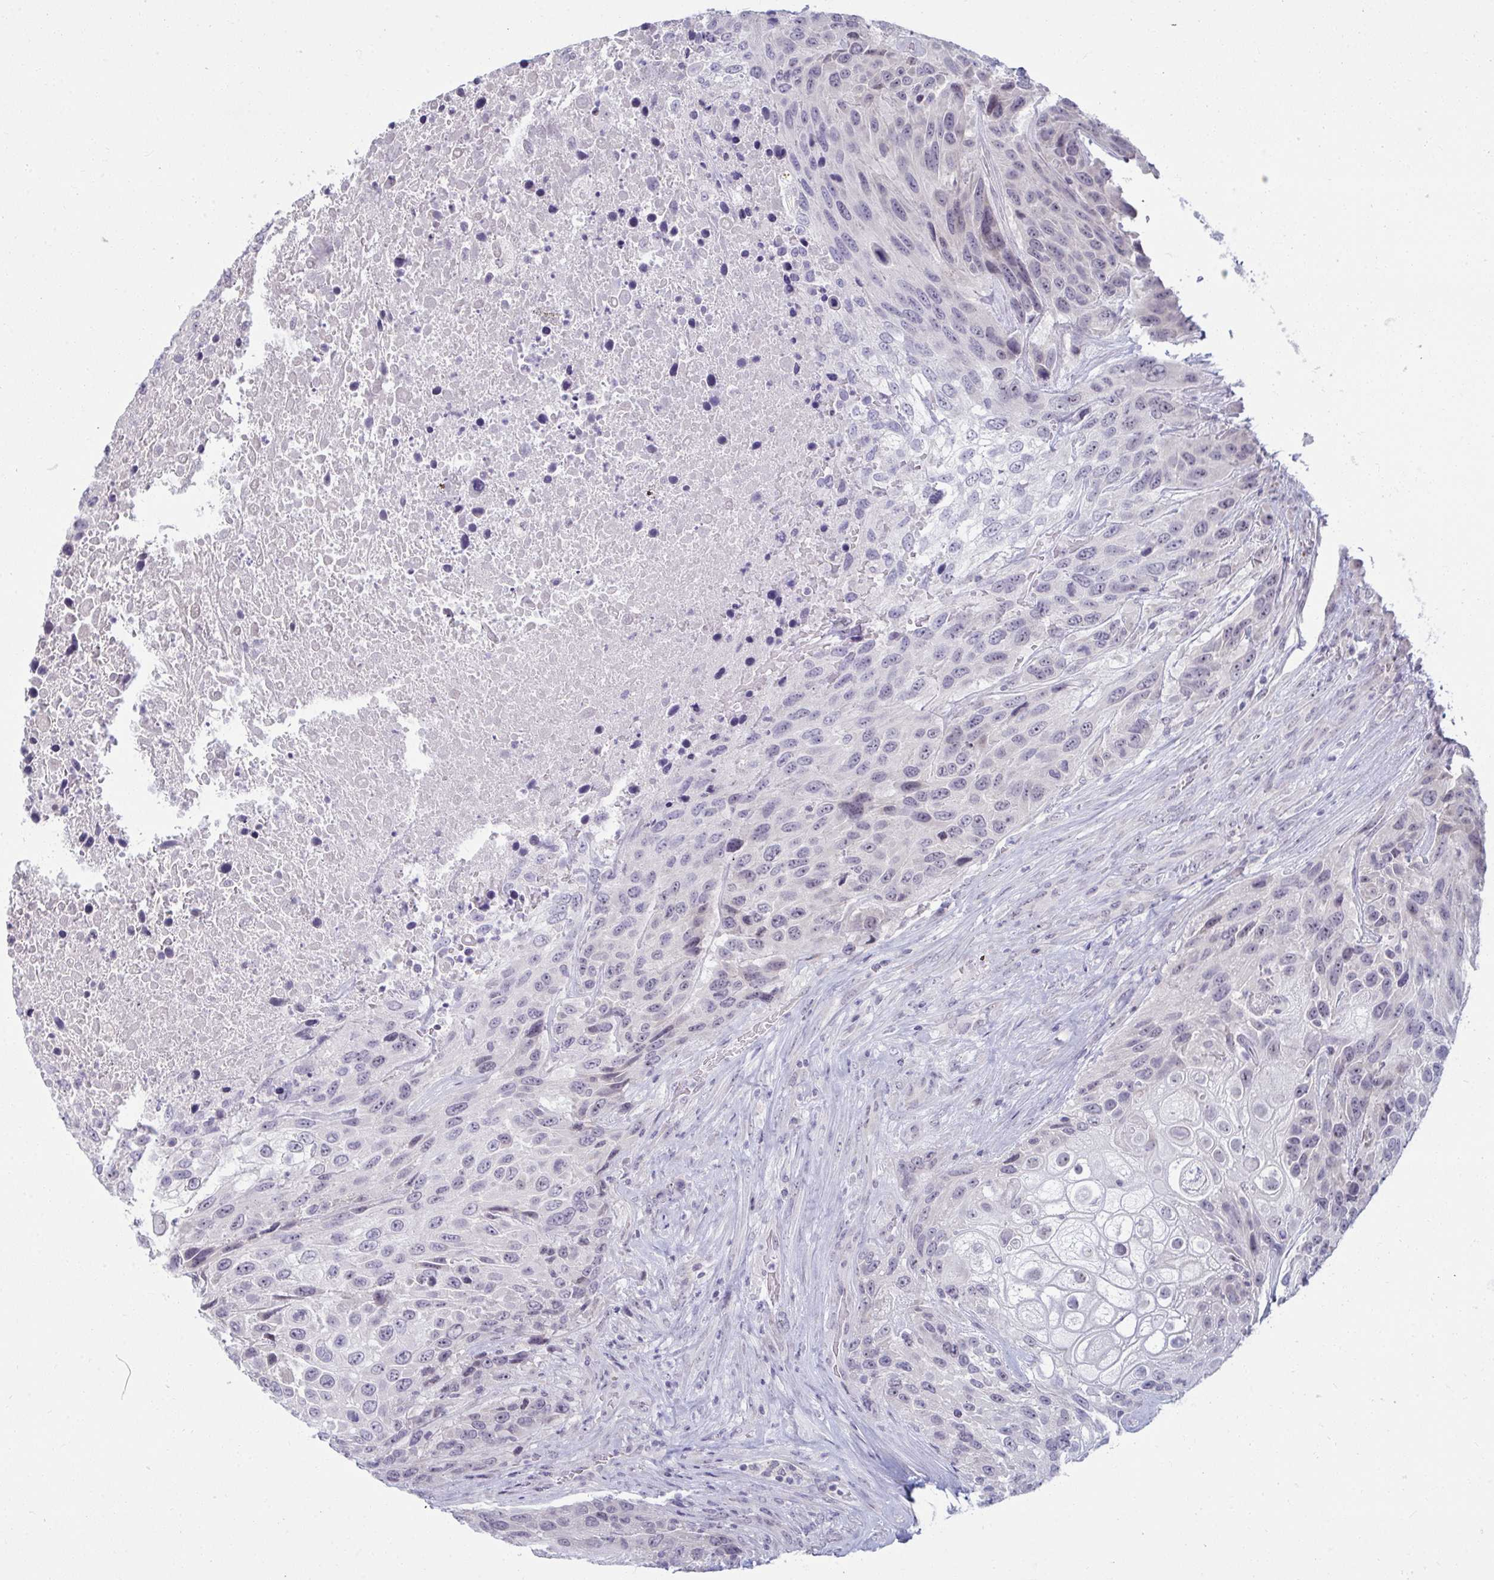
{"staining": {"intensity": "negative", "quantity": "none", "location": "none"}, "tissue": "urothelial cancer", "cell_type": "Tumor cells", "image_type": "cancer", "snomed": [{"axis": "morphology", "description": "Urothelial carcinoma, High grade"}, {"axis": "topography", "description": "Urinary bladder"}], "caption": "Image shows no significant protein staining in tumor cells of high-grade urothelial carcinoma. (DAB immunohistochemistry, high magnification).", "gene": "RNASEH1", "patient": {"sex": "female", "age": 70}}